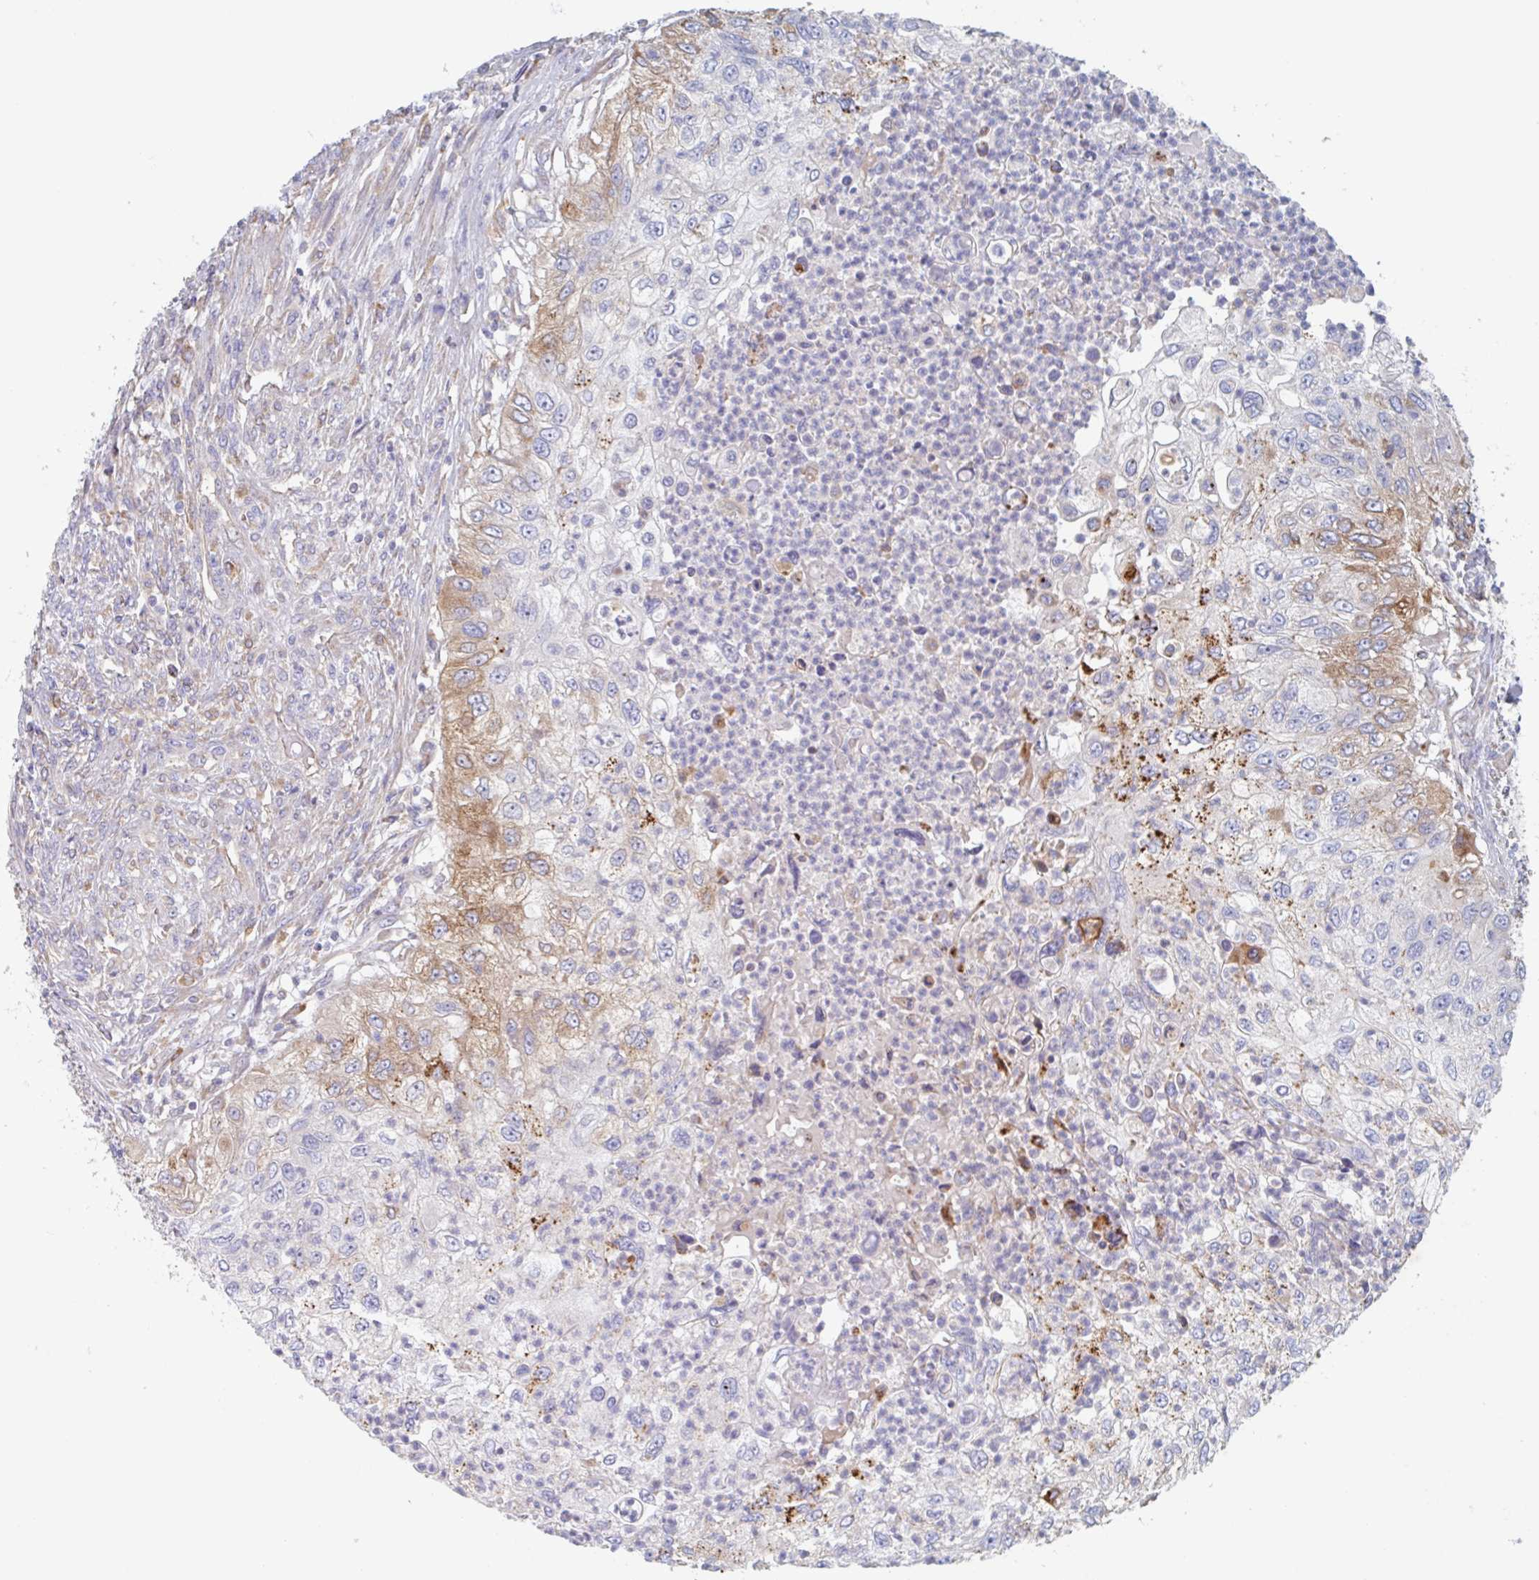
{"staining": {"intensity": "moderate", "quantity": "<25%", "location": "cytoplasmic/membranous"}, "tissue": "urothelial cancer", "cell_type": "Tumor cells", "image_type": "cancer", "snomed": [{"axis": "morphology", "description": "Urothelial carcinoma, High grade"}, {"axis": "topography", "description": "Urinary bladder"}], "caption": "Urothelial carcinoma (high-grade) stained for a protein (brown) displays moderate cytoplasmic/membranous positive positivity in about <25% of tumor cells.", "gene": "MANBA", "patient": {"sex": "female", "age": 60}}